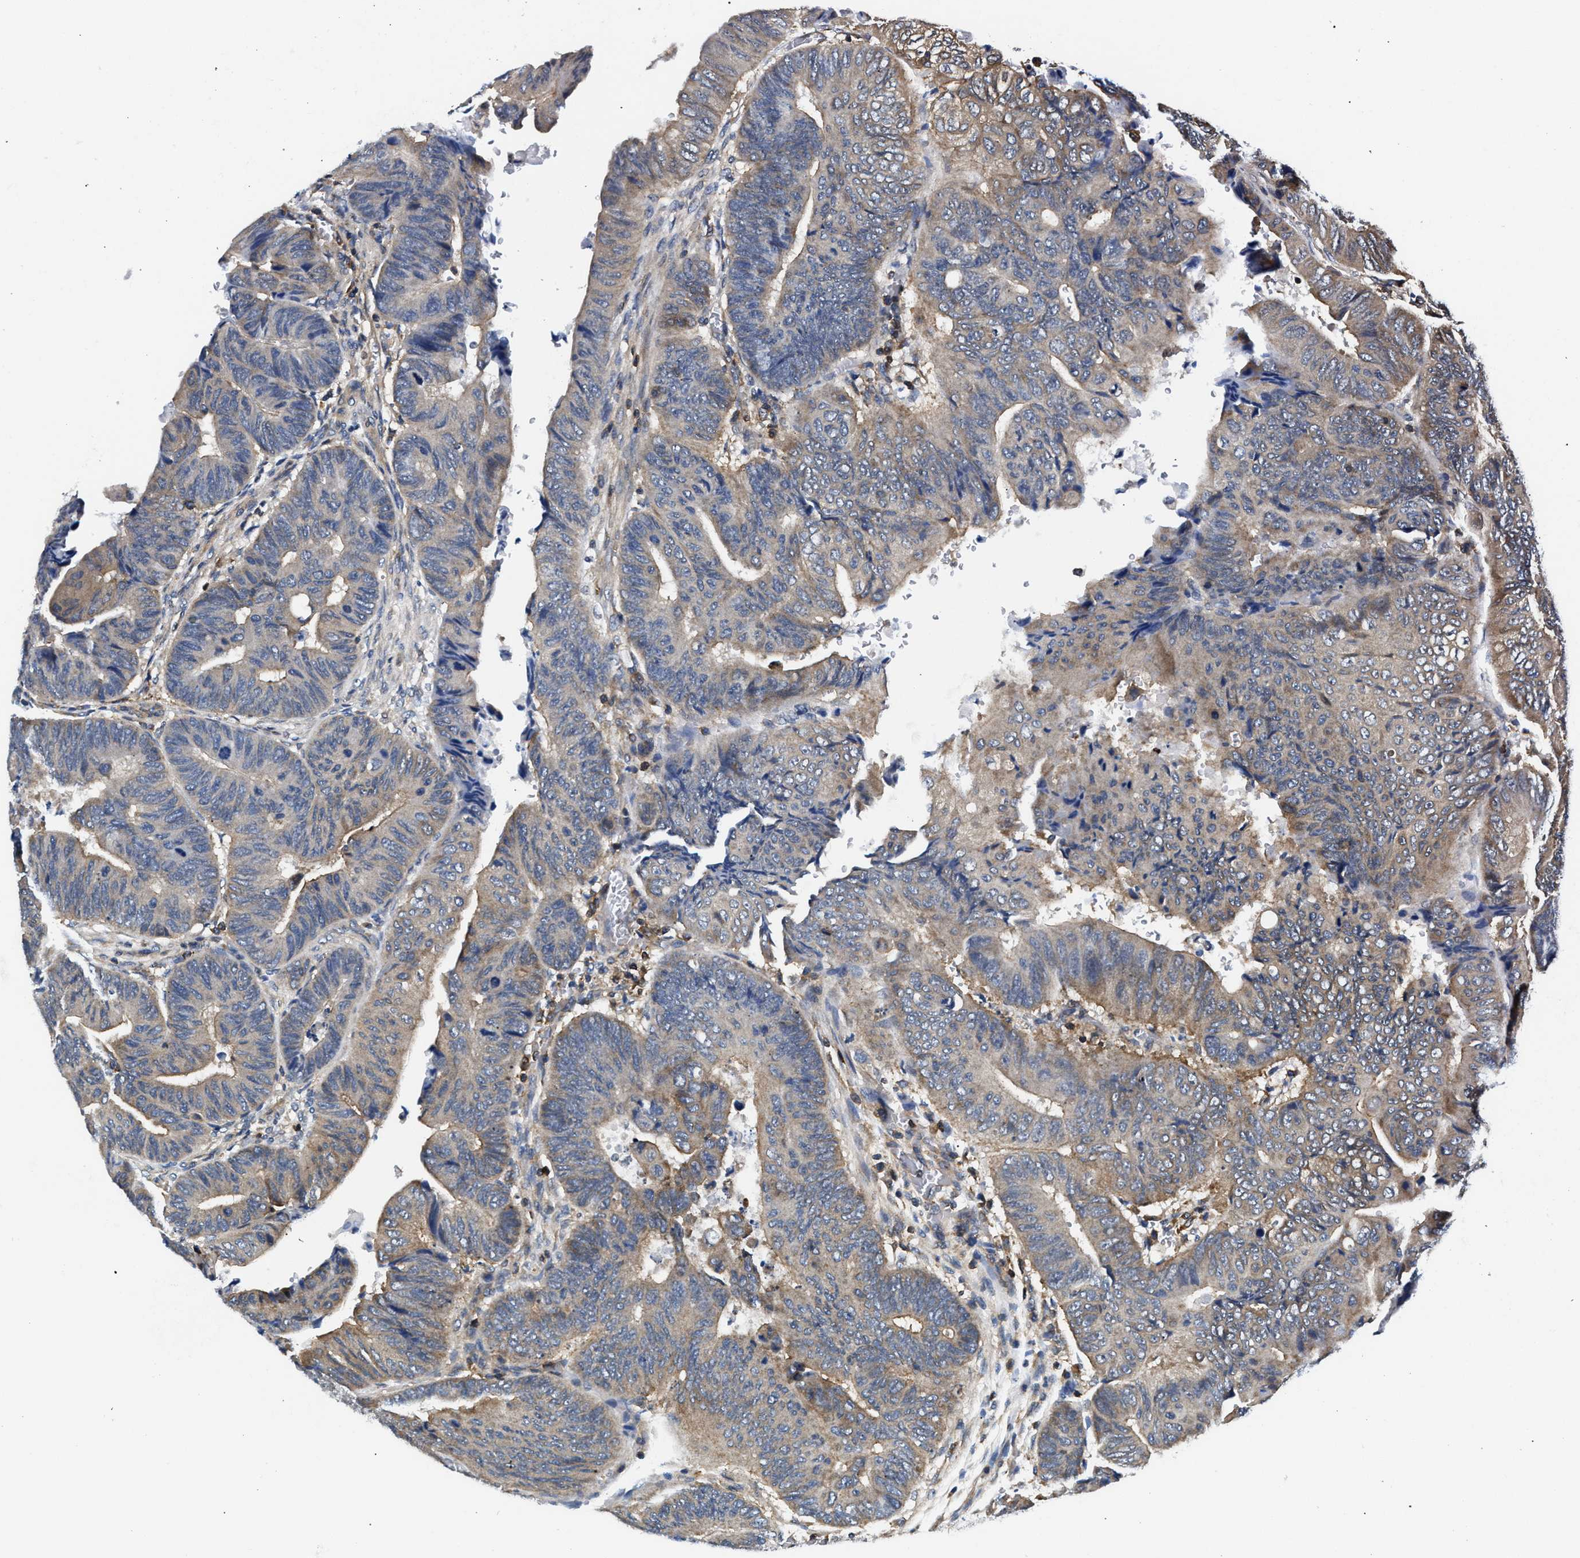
{"staining": {"intensity": "weak", "quantity": "25%-75%", "location": "cytoplasmic/membranous"}, "tissue": "colorectal cancer", "cell_type": "Tumor cells", "image_type": "cancer", "snomed": [{"axis": "morphology", "description": "Normal tissue, NOS"}, {"axis": "morphology", "description": "Adenocarcinoma, NOS"}, {"axis": "topography", "description": "Rectum"}, {"axis": "topography", "description": "Peripheral nerve tissue"}], "caption": "The immunohistochemical stain labels weak cytoplasmic/membranous expression in tumor cells of colorectal cancer tissue.", "gene": "LASP1", "patient": {"sex": "male", "age": 92}}